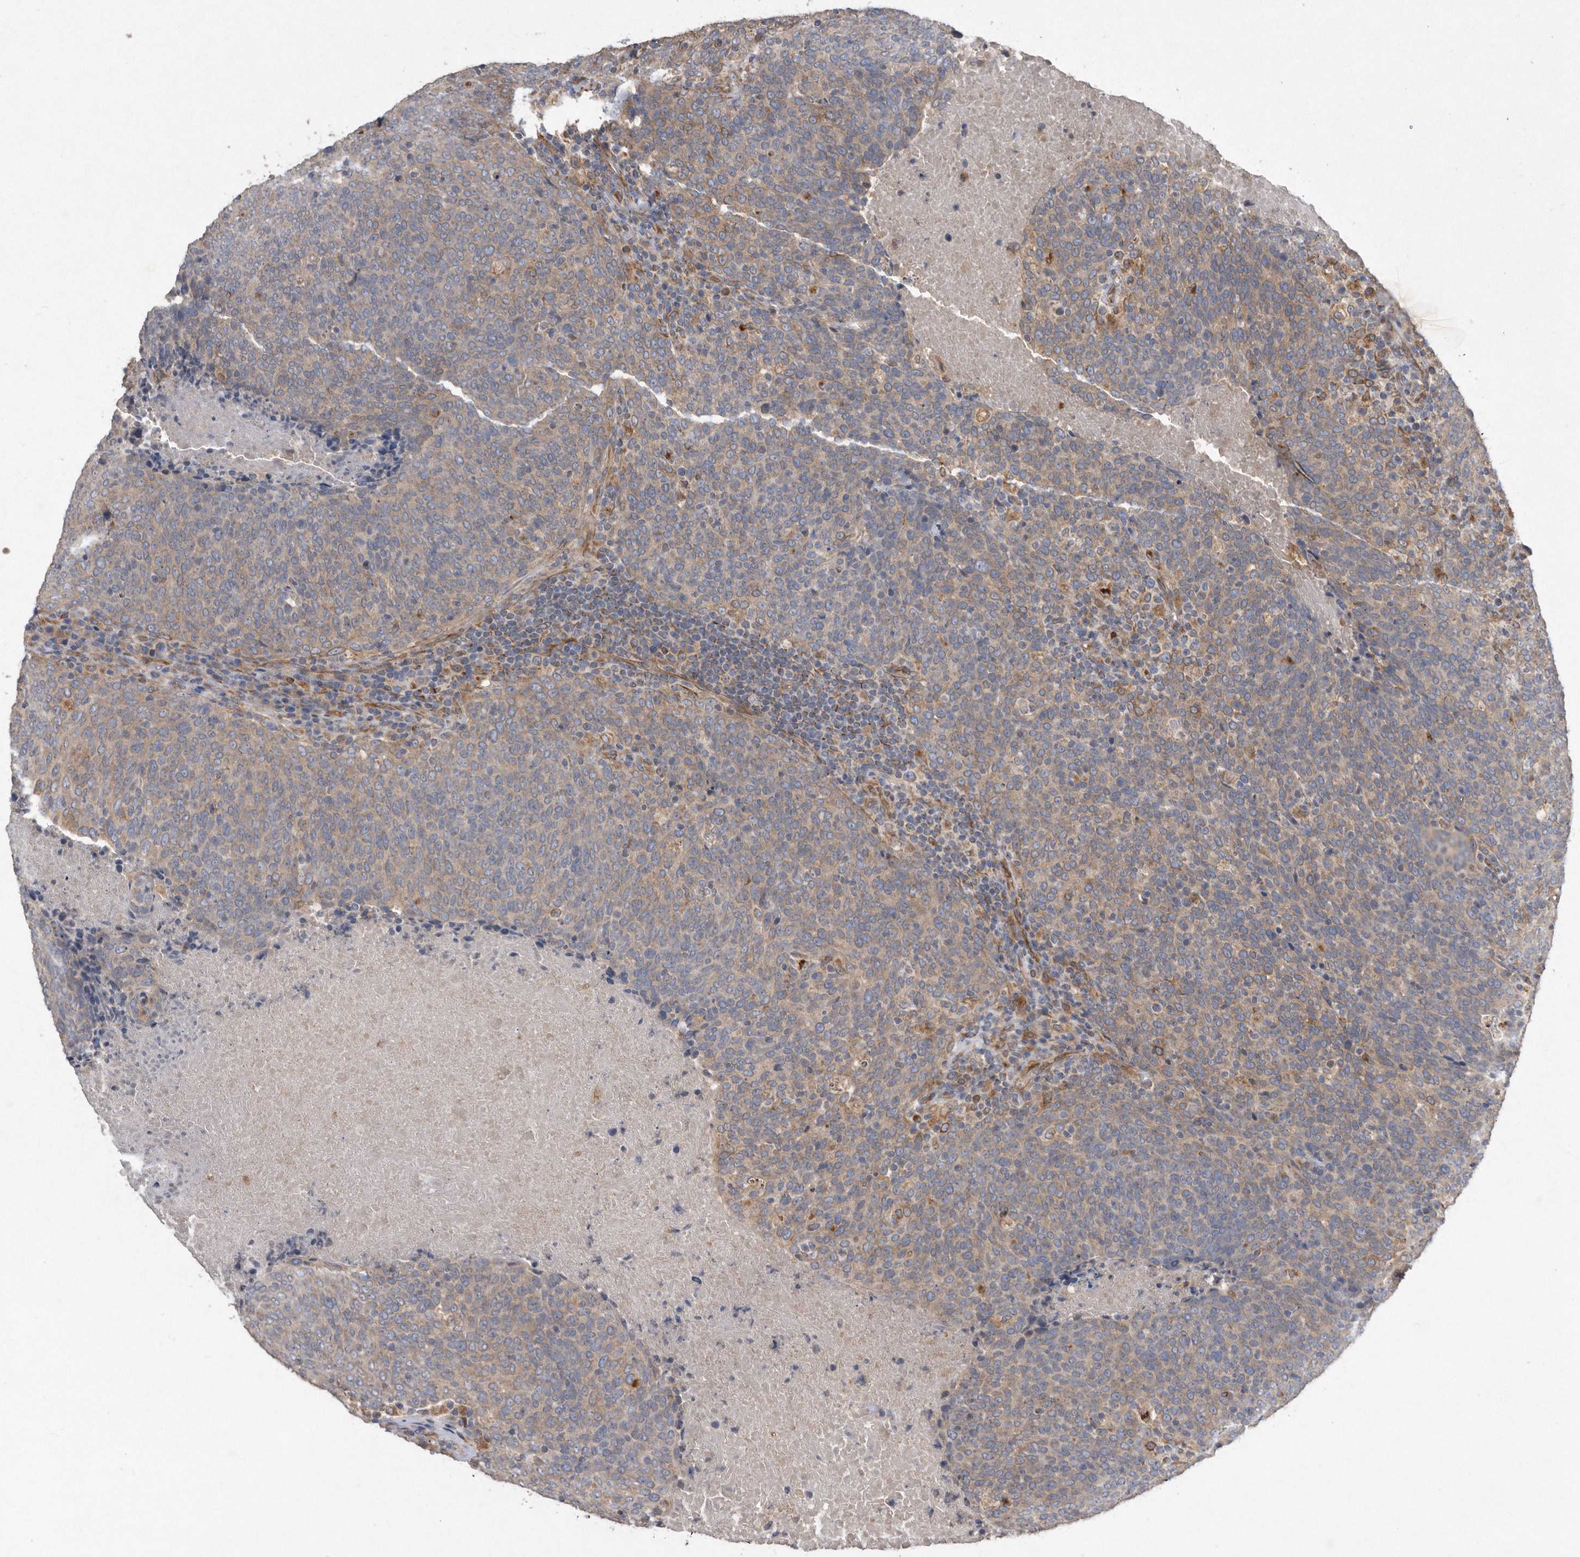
{"staining": {"intensity": "weak", "quantity": "25%-75%", "location": "cytoplasmic/membranous"}, "tissue": "head and neck cancer", "cell_type": "Tumor cells", "image_type": "cancer", "snomed": [{"axis": "morphology", "description": "Squamous cell carcinoma, NOS"}, {"axis": "morphology", "description": "Squamous cell carcinoma, metastatic, NOS"}, {"axis": "topography", "description": "Lymph node"}, {"axis": "topography", "description": "Head-Neck"}], "caption": "Approximately 25%-75% of tumor cells in human head and neck cancer (metastatic squamous cell carcinoma) demonstrate weak cytoplasmic/membranous protein expression as visualized by brown immunohistochemical staining.", "gene": "PON2", "patient": {"sex": "male", "age": 62}}